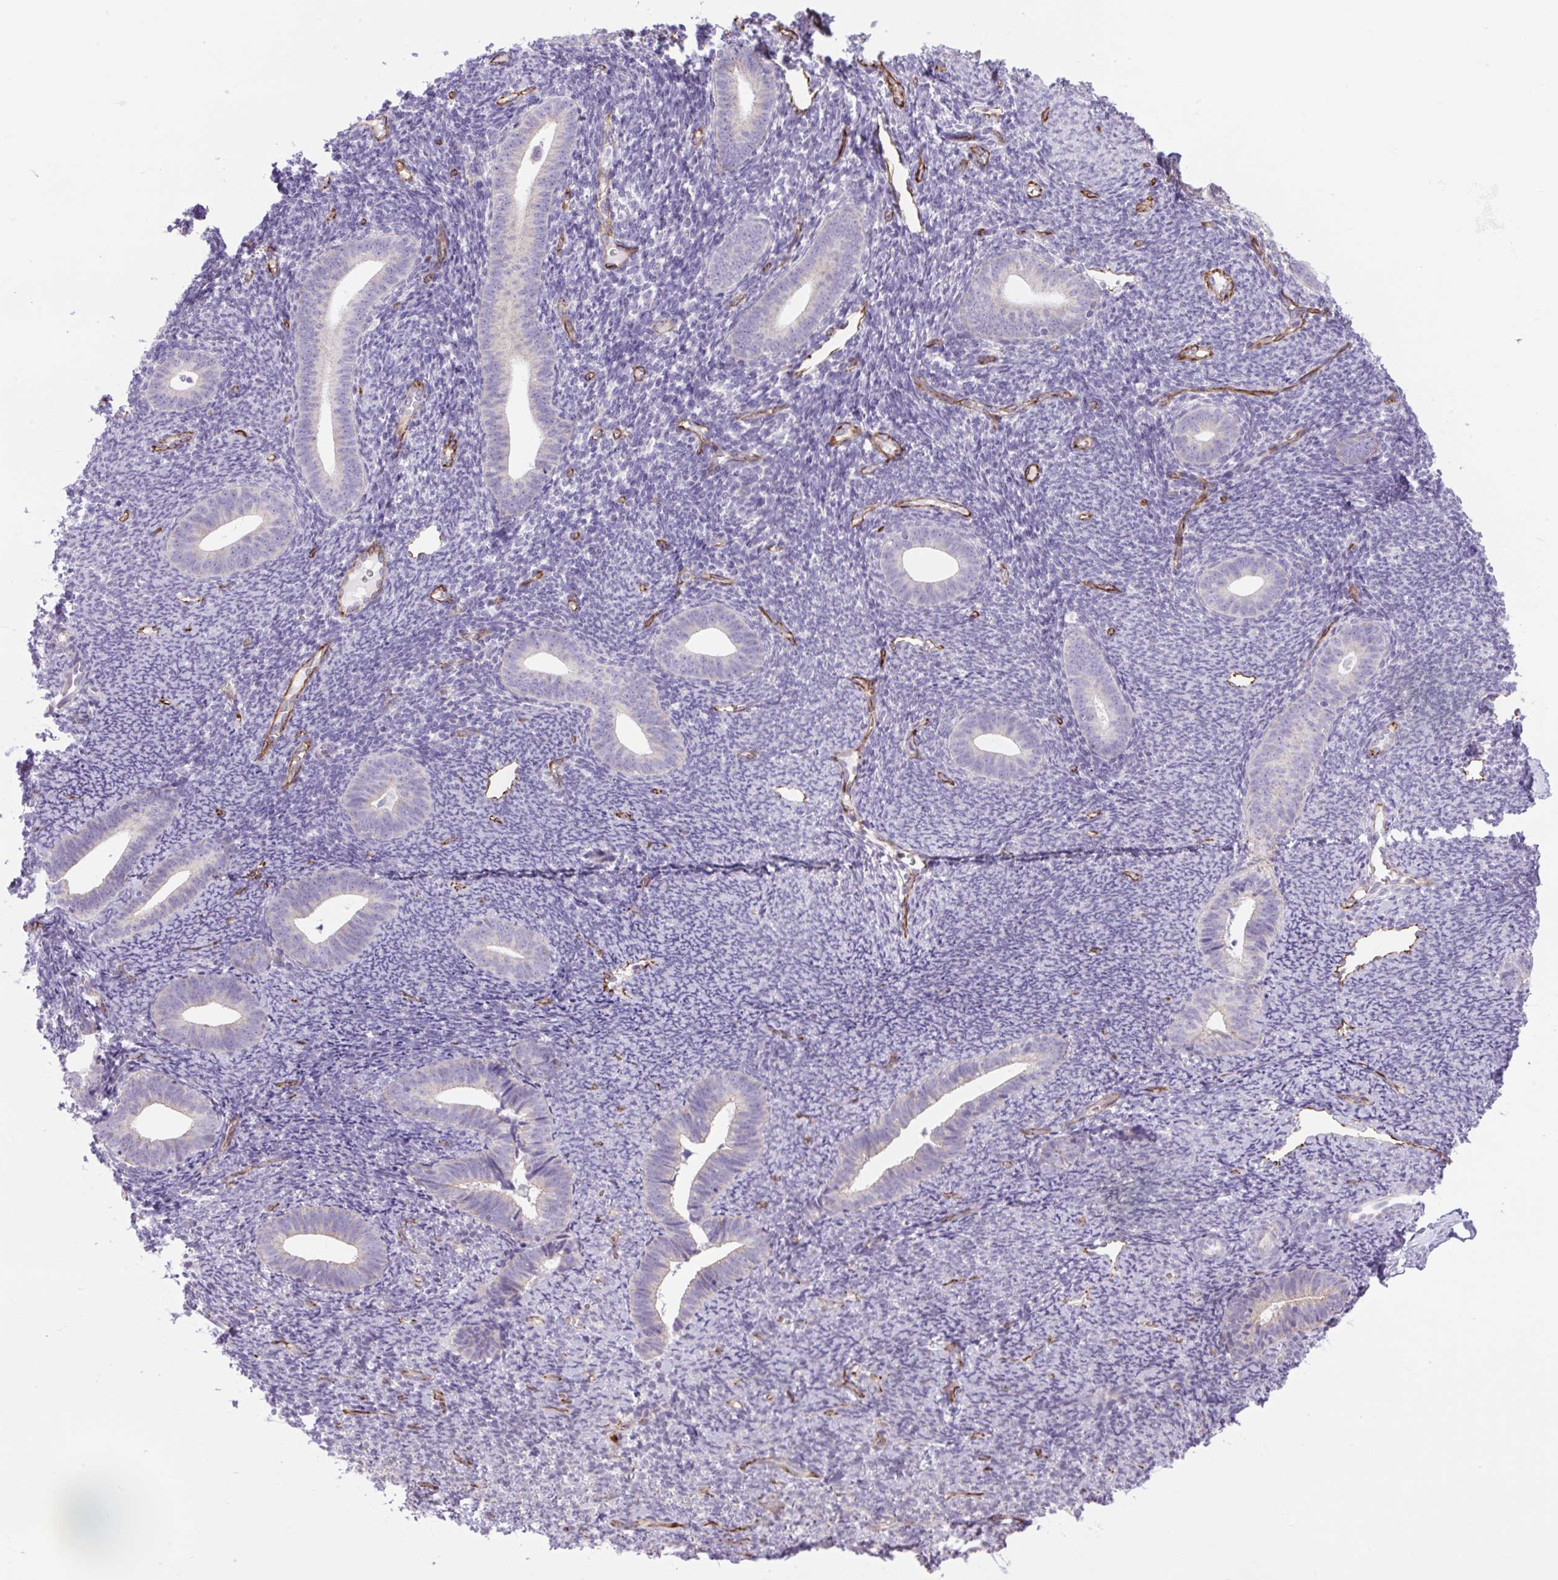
{"staining": {"intensity": "negative", "quantity": "none", "location": "none"}, "tissue": "endometrium", "cell_type": "Cells in endometrial stroma", "image_type": "normal", "snomed": [{"axis": "morphology", "description": "Normal tissue, NOS"}, {"axis": "topography", "description": "Endometrium"}], "caption": "Cells in endometrial stroma show no significant positivity in normal endometrium. (DAB immunohistochemistry (IHC) visualized using brightfield microscopy, high magnification).", "gene": "RNASE10", "patient": {"sex": "female", "age": 39}}